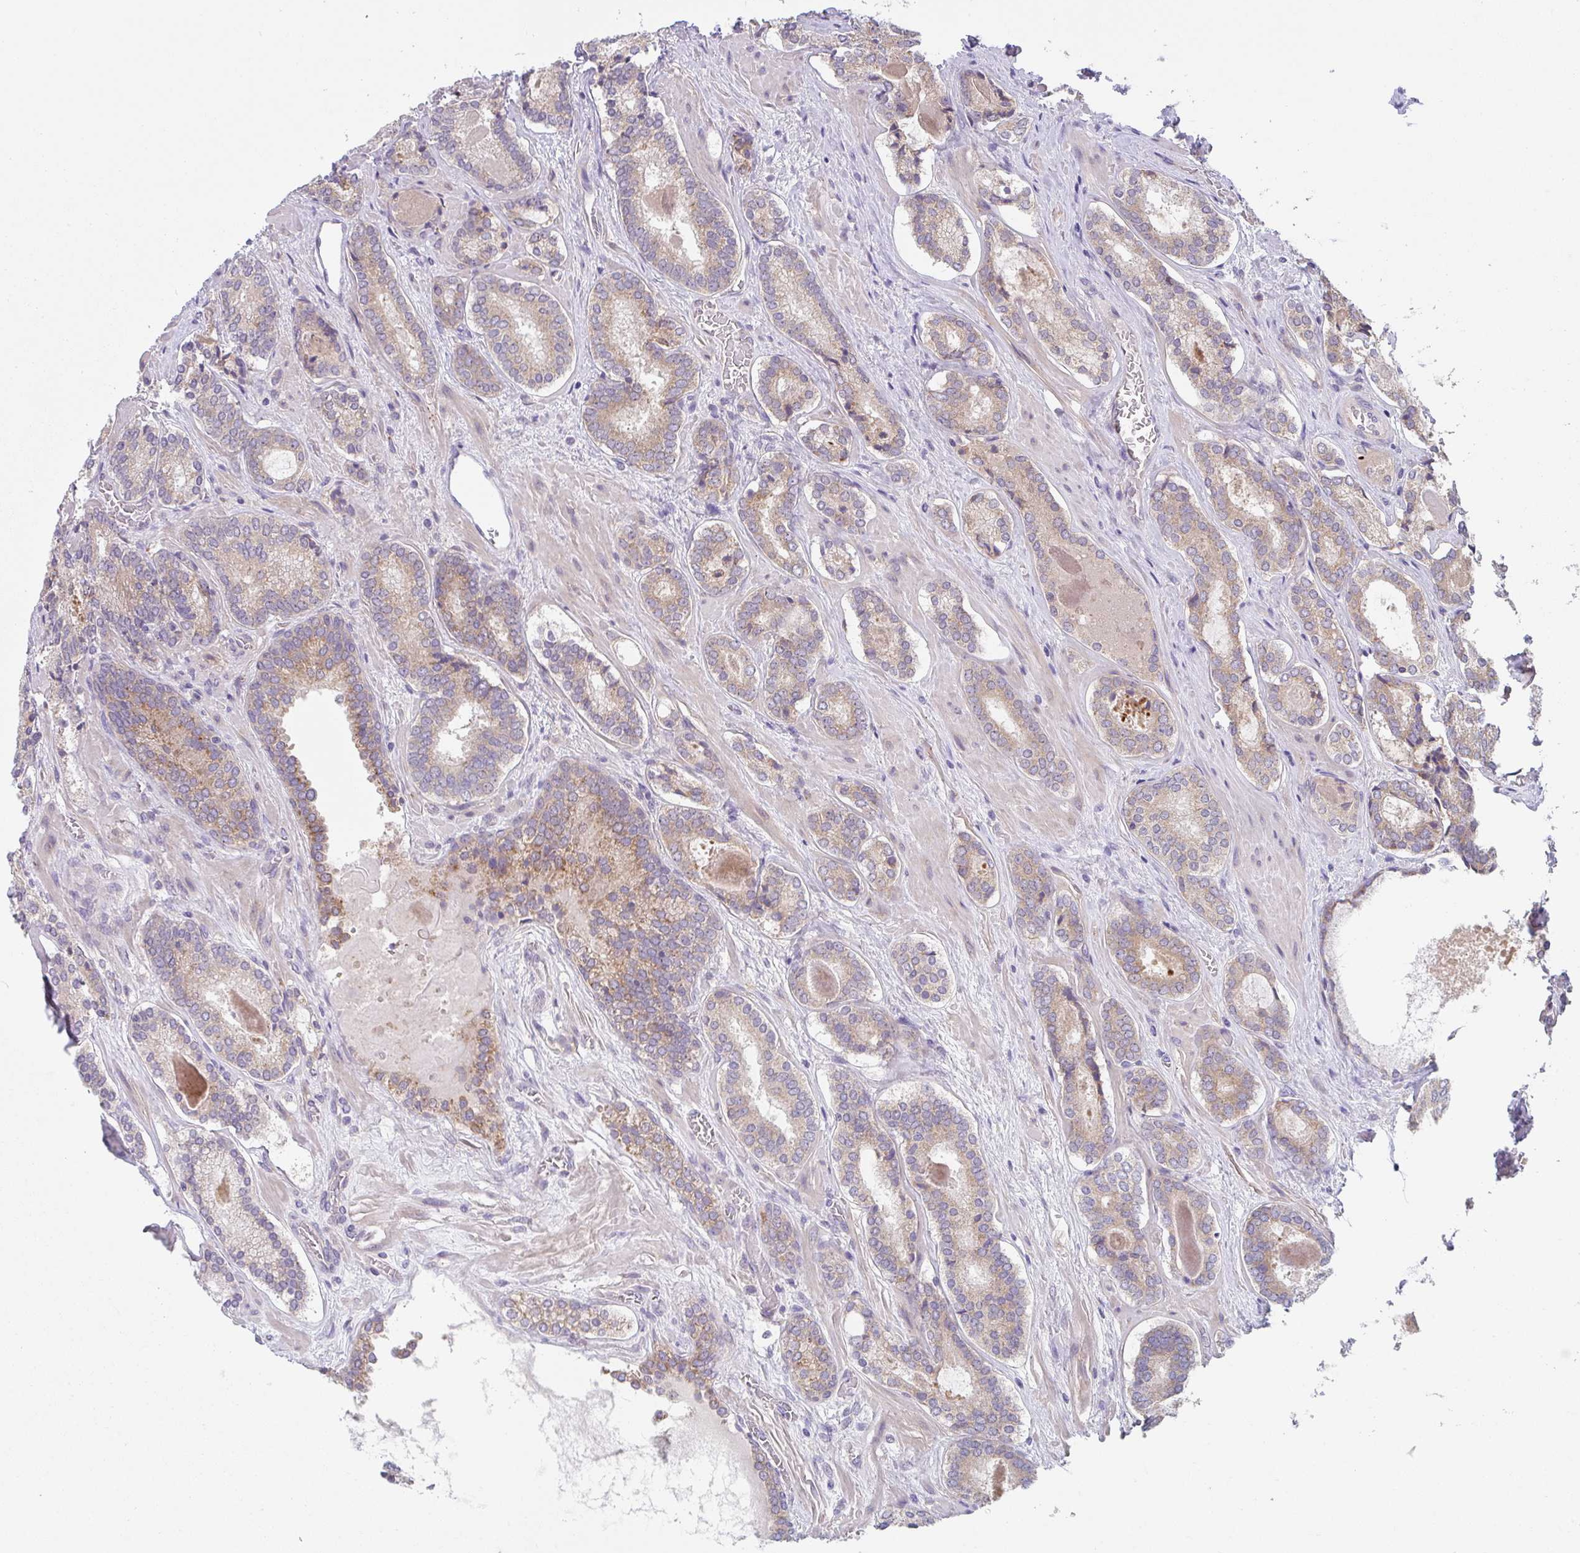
{"staining": {"intensity": "weak", "quantity": "25%-75%", "location": "cytoplasmic/membranous"}, "tissue": "prostate cancer", "cell_type": "Tumor cells", "image_type": "cancer", "snomed": [{"axis": "morphology", "description": "Adenocarcinoma, Low grade"}, {"axis": "topography", "description": "Prostate"}], "caption": "A brown stain labels weak cytoplasmic/membranous positivity of a protein in human prostate cancer (adenocarcinoma (low-grade)) tumor cells.", "gene": "TSPAN31", "patient": {"sex": "male", "age": 62}}